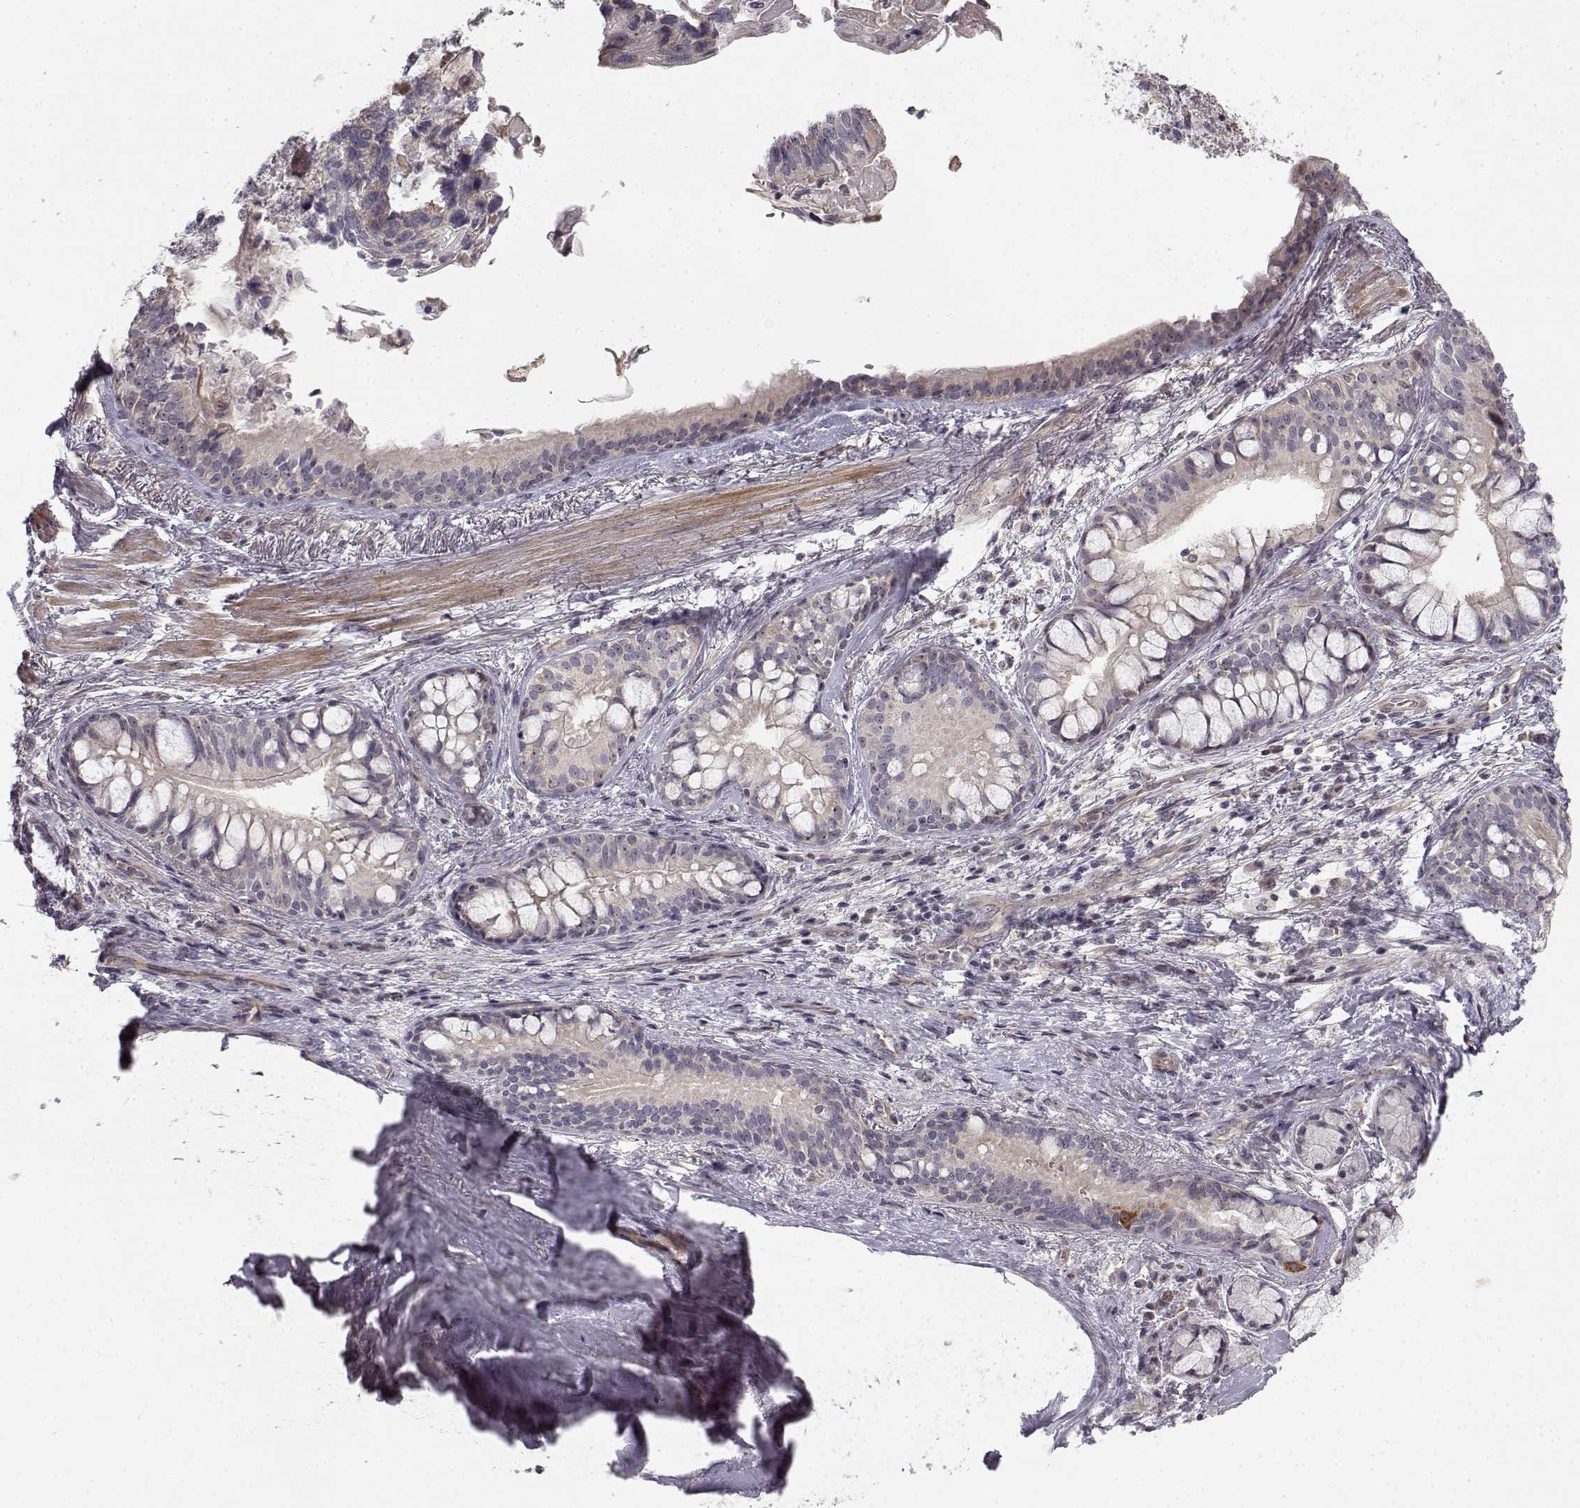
{"staining": {"intensity": "negative", "quantity": "none", "location": "none"}, "tissue": "lung cancer", "cell_type": "Tumor cells", "image_type": "cancer", "snomed": [{"axis": "morphology", "description": "Squamous cell carcinoma, NOS"}, {"axis": "topography", "description": "Lung"}], "caption": "This is a histopathology image of immunohistochemistry (IHC) staining of squamous cell carcinoma (lung), which shows no staining in tumor cells. Brightfield microscopy of IHC stained with DAB (brown) and hematoxylin (blue), captured at high magnification.", "gene": "MED12L", "patient": {"sex": "male", "age": 69}}